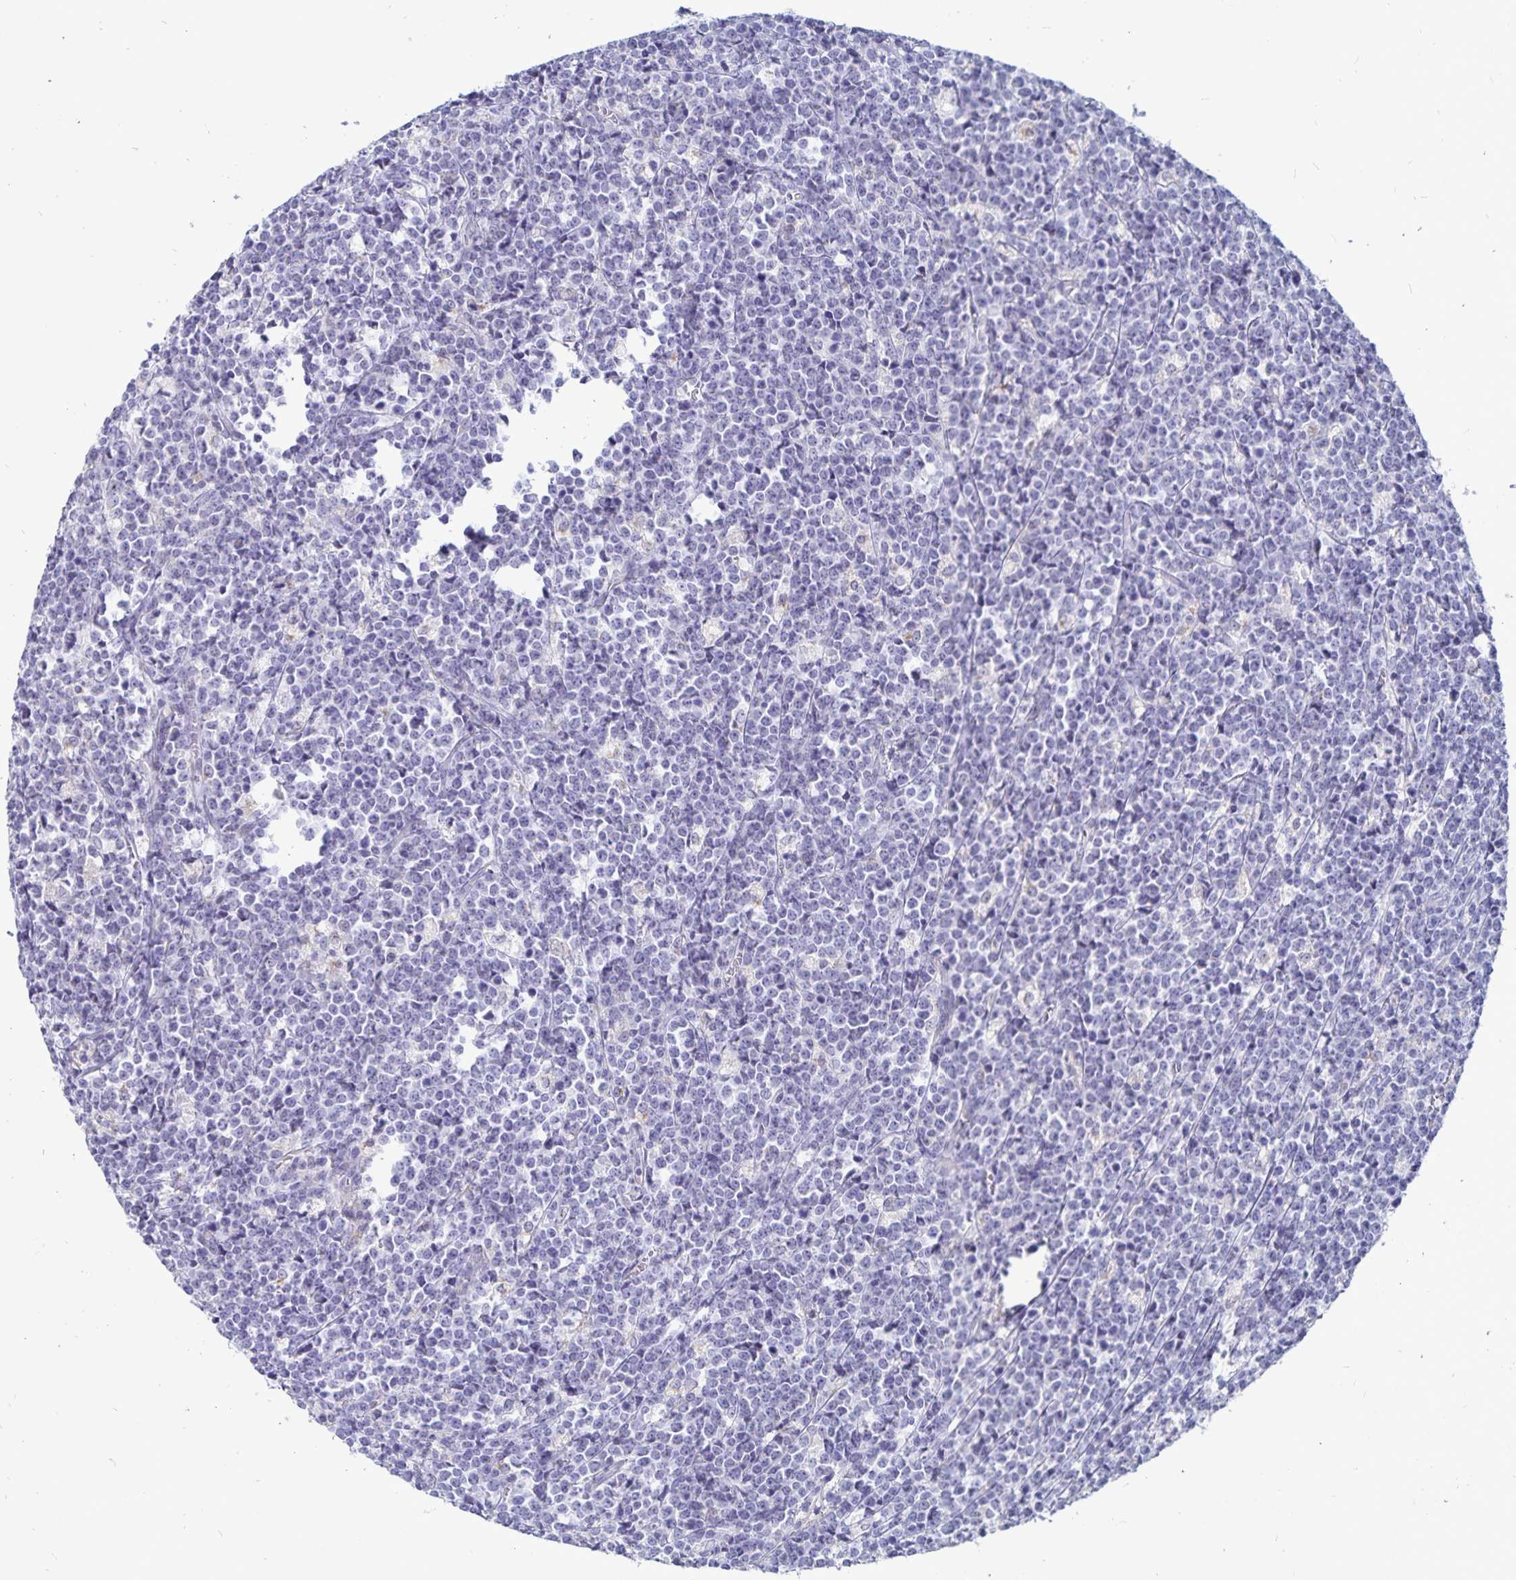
{"staining": {"intensity": "negative", "quantity": "none", "location": "none"}, "tissue": "lymphoma", "cell_type": "Tumor cells", "image_type": "cancer", "snomed": [{"axis": "morphology", "description": "Malignant lymphoma, non-Hodgkin's type, High grade"}, {"axis": "topography", "description": "Small intestine"}], "caption": "High magnification brightfield microscopy of high-grade malignant lymphoma, non-Hodgkin's type stained with DAB (3,3'-diaminobenzidine) (brown) and counterstained with hematoxylin (blue): tumor cells show no significant expression.", "gene": "PKHD1", "patient": {"sex": "female", "age": 56}}